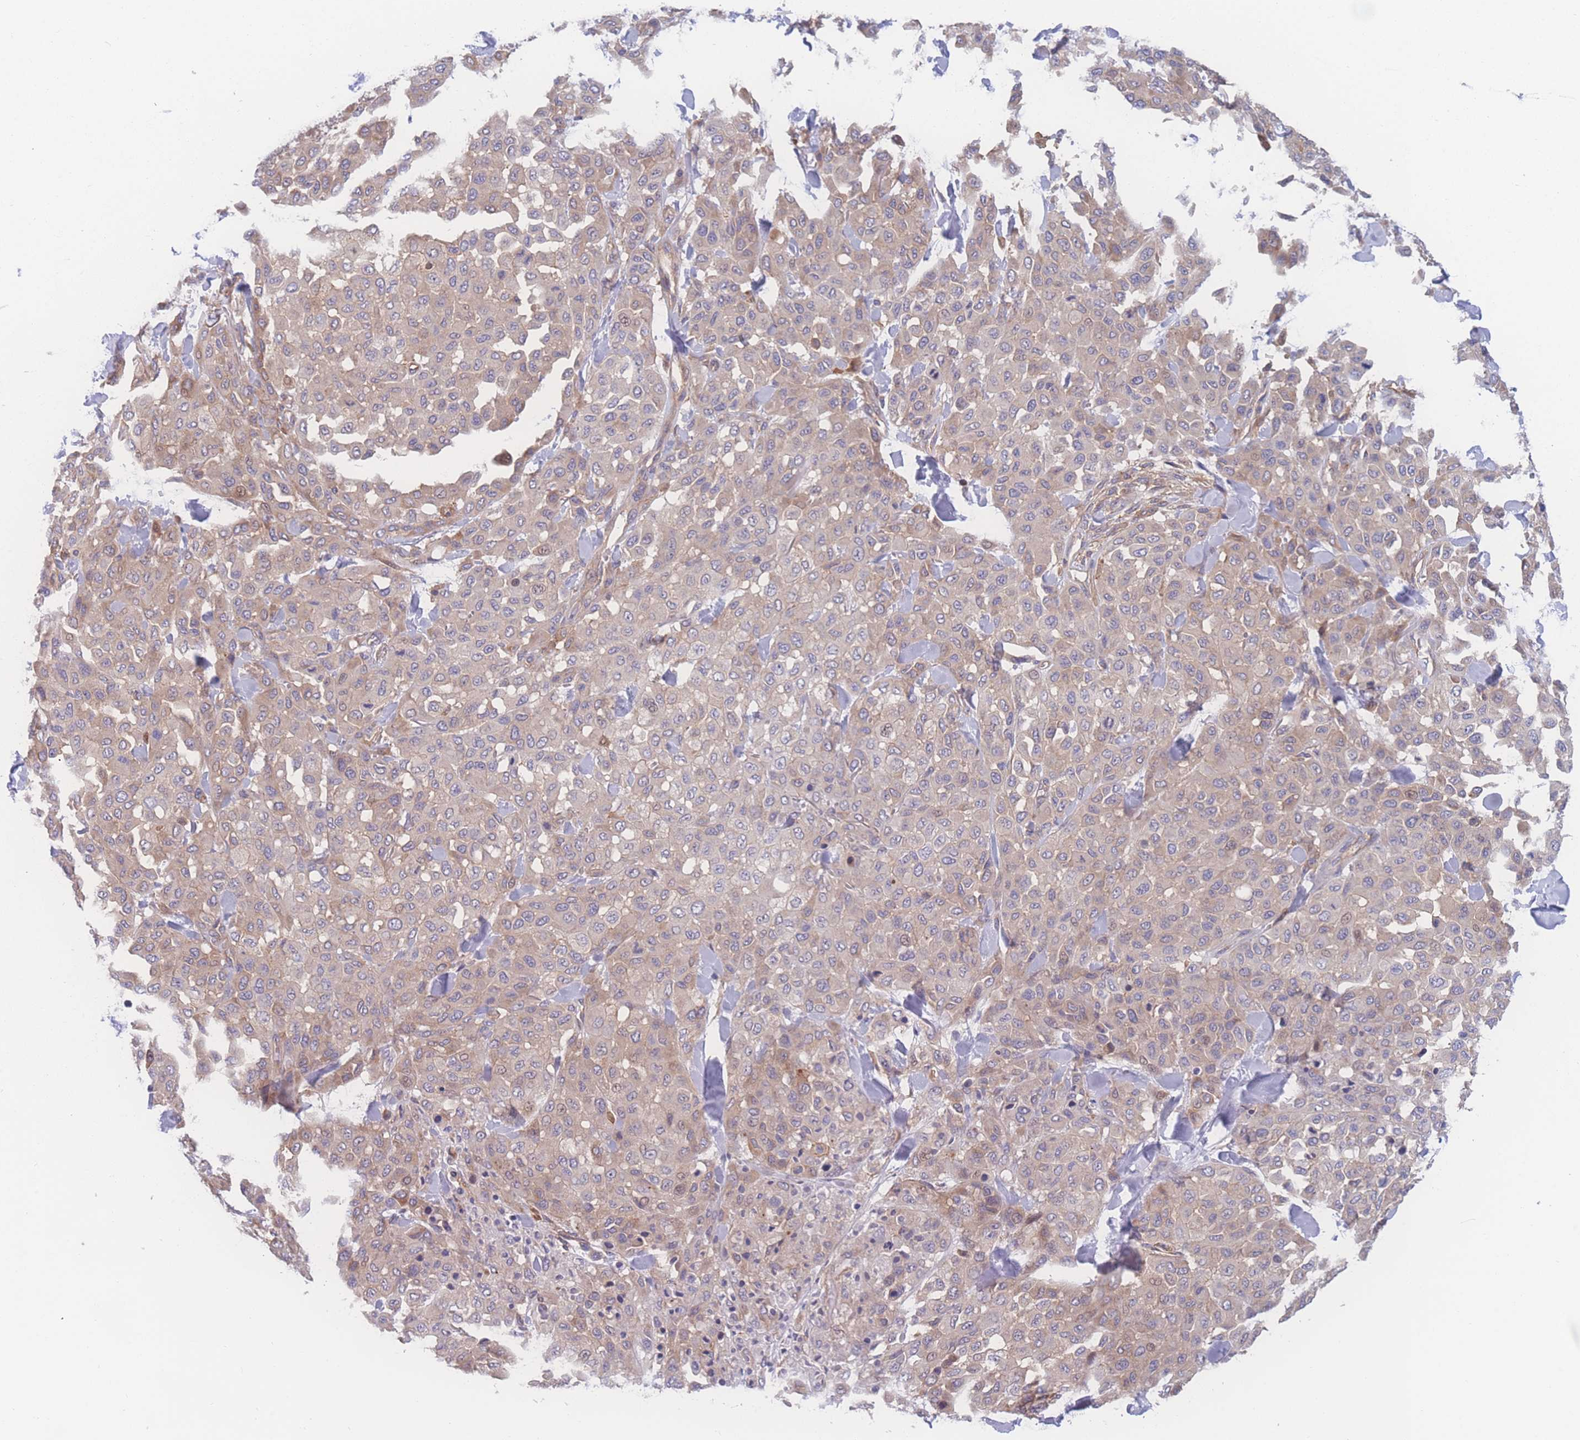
{"staining": {"intensity": "moderate", "quantity": "<25%", "location": "cytoplasmic/membranous"}, "tissue": "melanoma", "cell_type": "Tumor cells", "image_type": "cancer", "snomed": [{"axis": "morphology", "description": "Malignant melanoma, Metastatic site"}, {"axis": "topography", "description": "Skin"}], "caption": "Immunohistochemical staining of human malignant melanoma (metastatic site) shows low levels of moderate cytoplasmic/membranous protein expression in about <25% of tumor cells.", "gene": "CFAP97", "patient": {"sex": "female", "age": 81}}